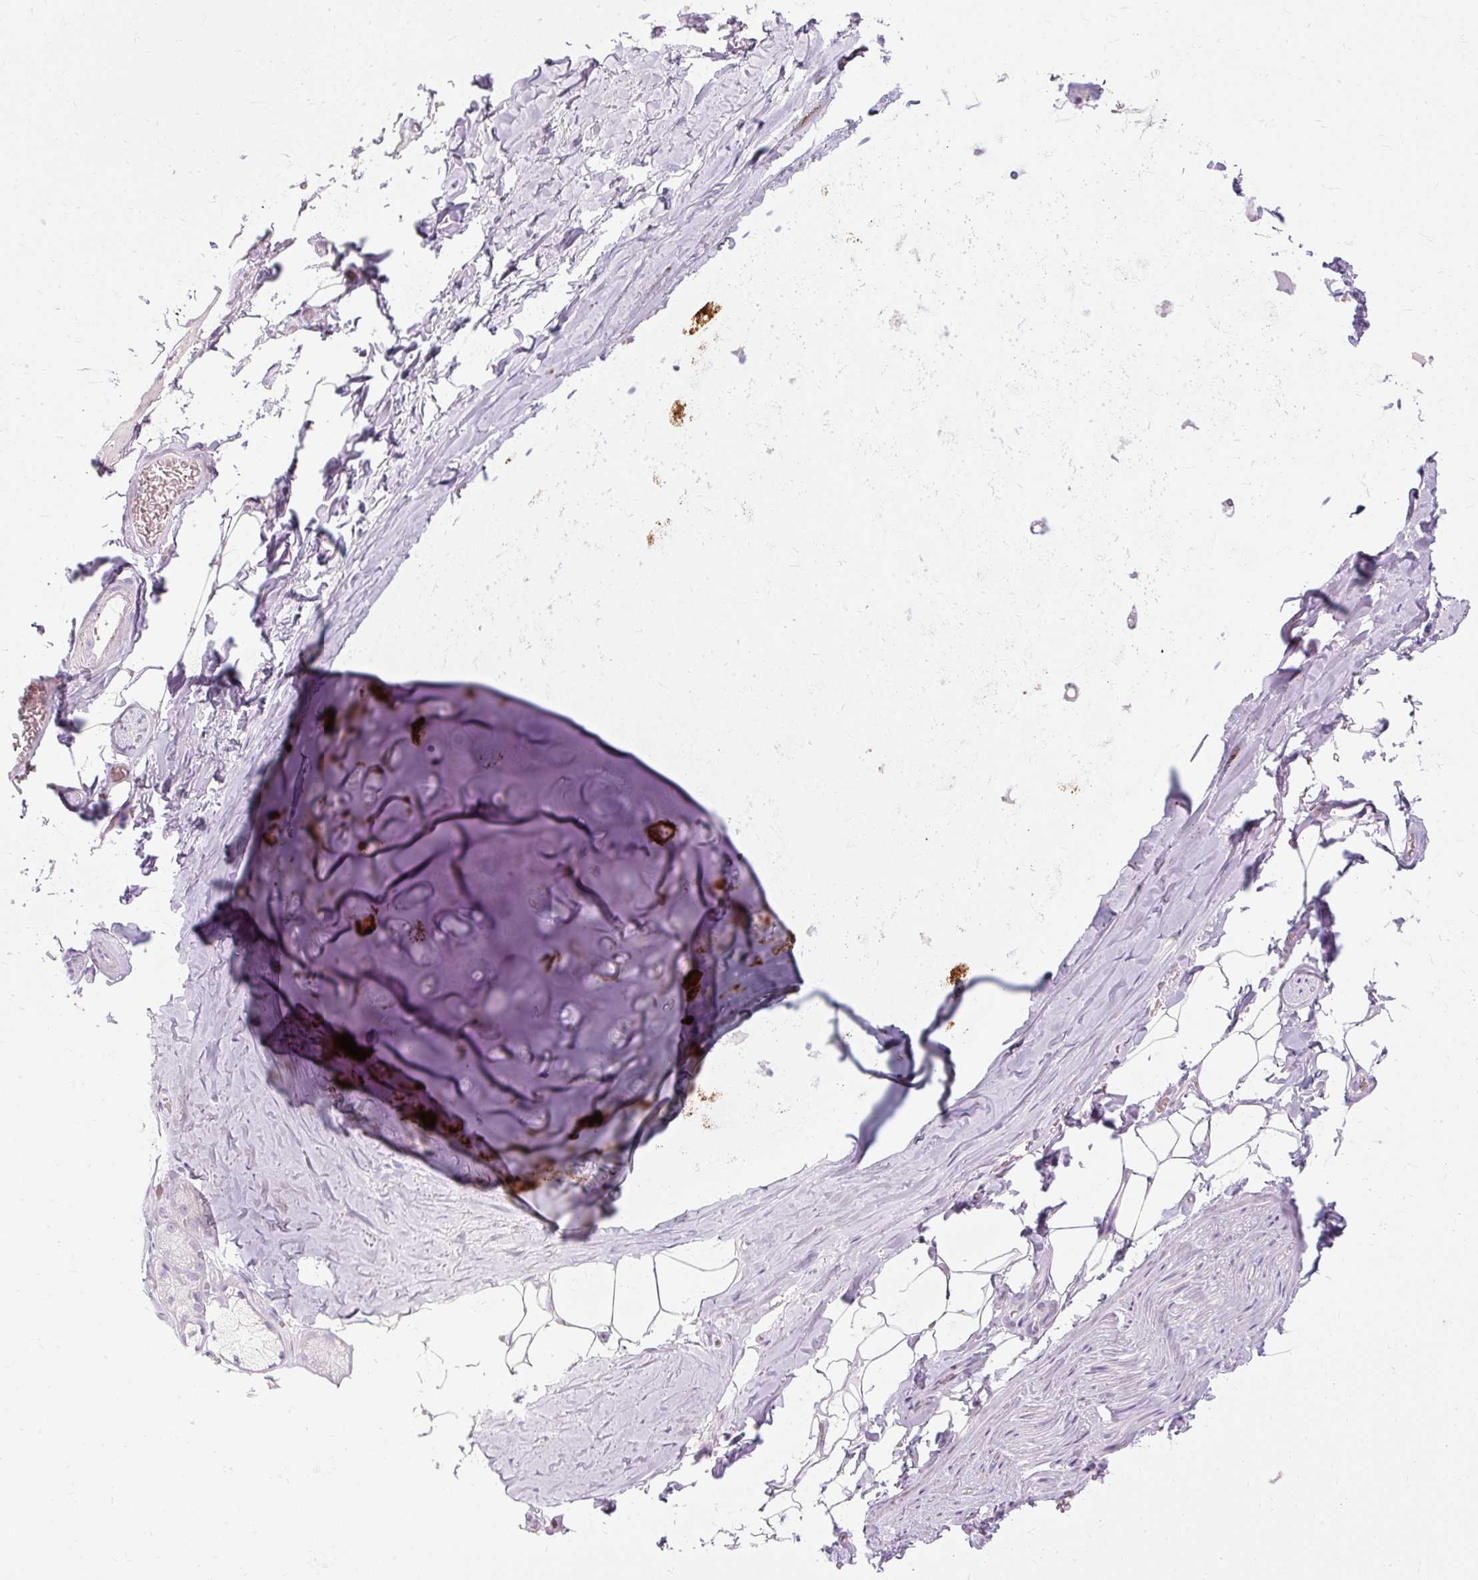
{"staining": {"intensity": "negative", "quantity": "none", "location": "none"}, "tissue": "adipose tissue", "cell_type": "Adipocytes", "image_type": "normal", "snomed": [{"axis": "morphology", "description": "Normal tissue, NOS"}, {"axis": "topography", "description": "Cartilage tissue"}, {"axis": "topography", "description": "Bronchus"}, {"axis": "topography", "description": "Peripheral nerve tissue"}], "caption": "An immunohistochemistry image of unremarkable adipose tissue is shown. There is no staining in adipocytes of adipose tissue.", "gene": "HSD11B1", "patient": {"sex": "male", "age": 67}}